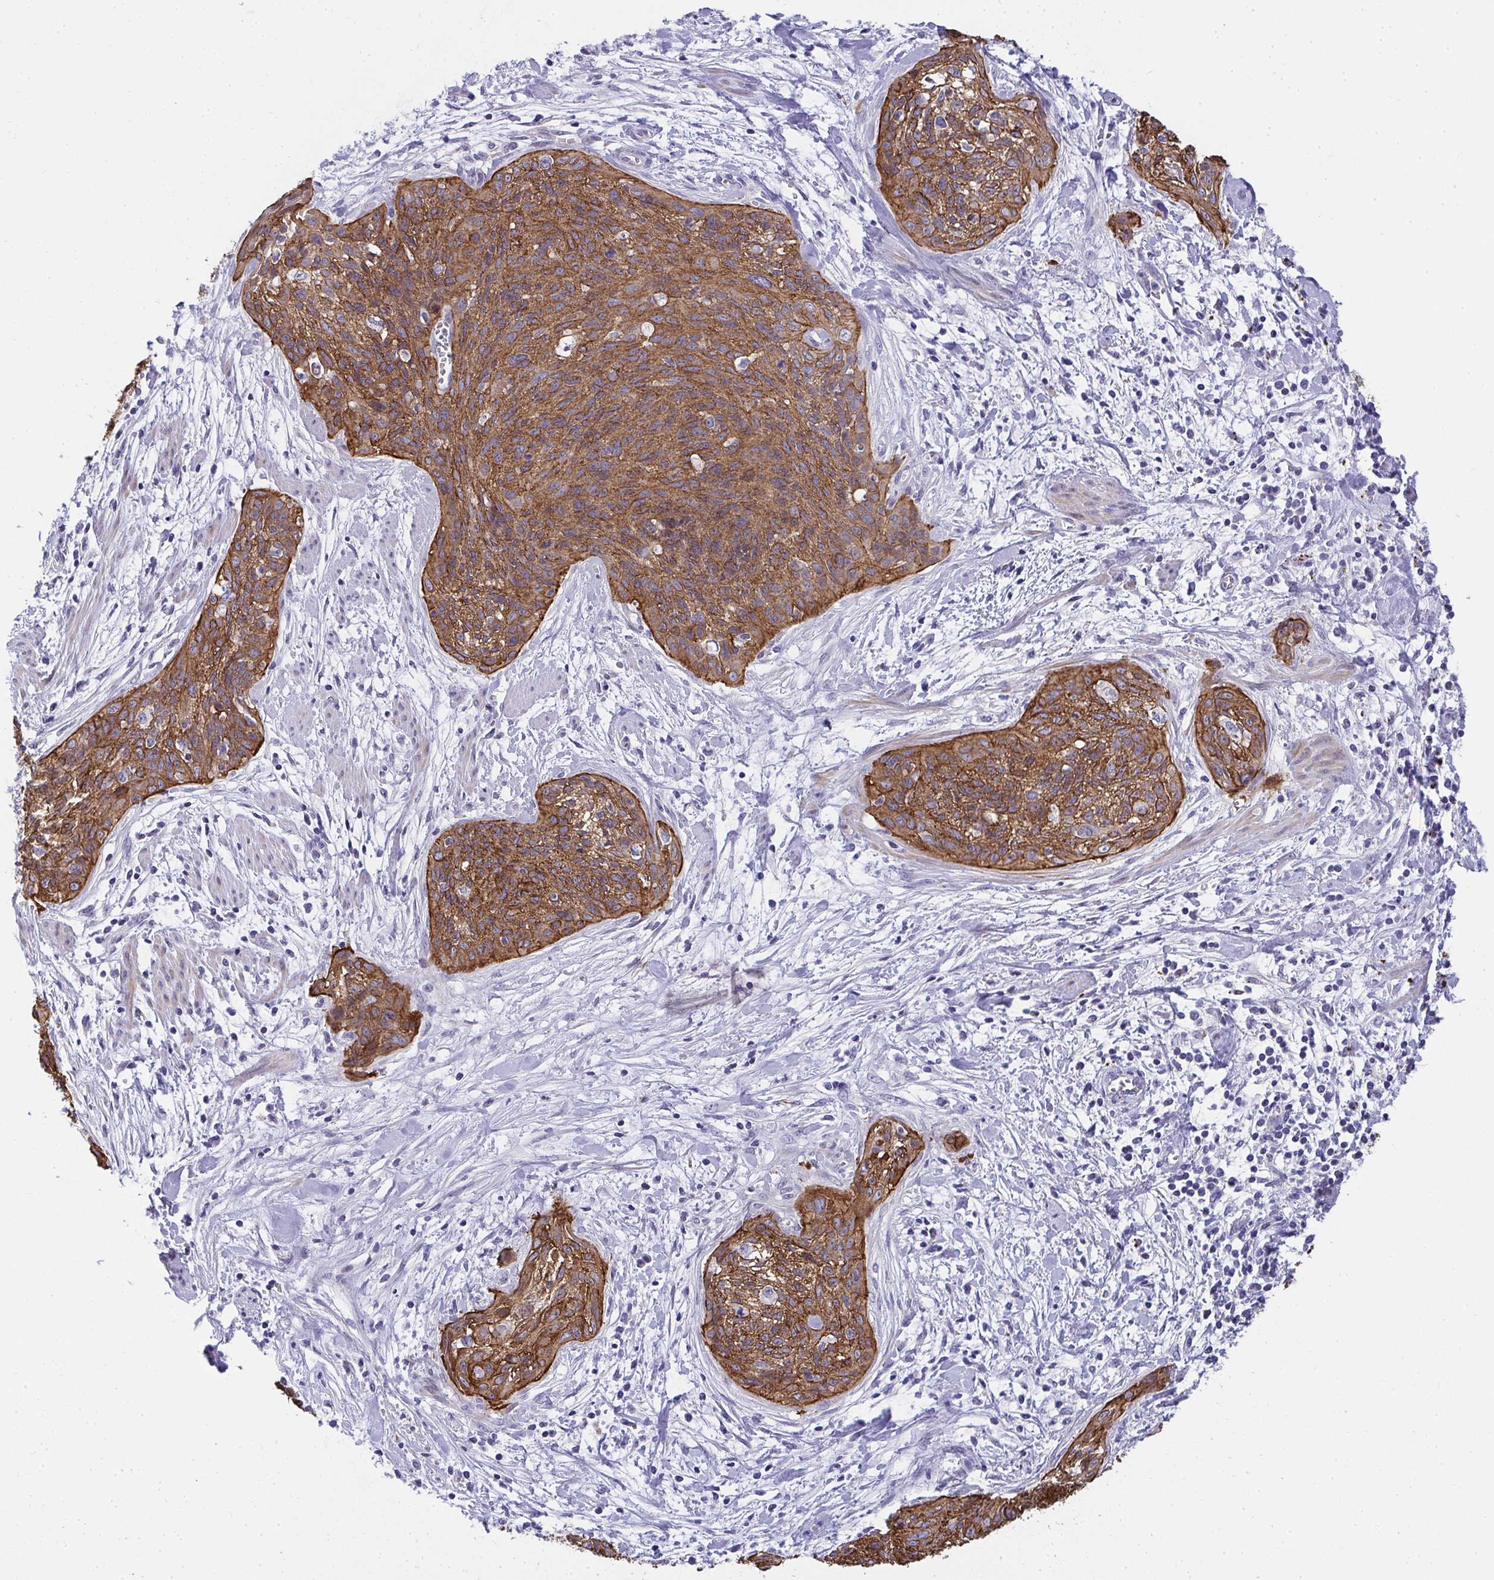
{"staining": {"intensity": "moderate", "quantity": ">75%", "location": "cytoplasmic/membranous"}, "tissue": "cervical cancer", "cell_type": "Tumor cells", "image_type": "cancer", "snomed": [{"axis": "morphology", "description": "Squamous cell carcinoma, NOS"}, {"axis": "topography", "description": "Cervix"}], "caption": "Approximately >75% of tumor cells in human cervical squamous cell carcinoma show moderate cytoplasmic/membranous protein positivity as visualized by brown immunohistochemical staining.", "gene": "AK5", "patient": {"sex": "female", "age": 55}}